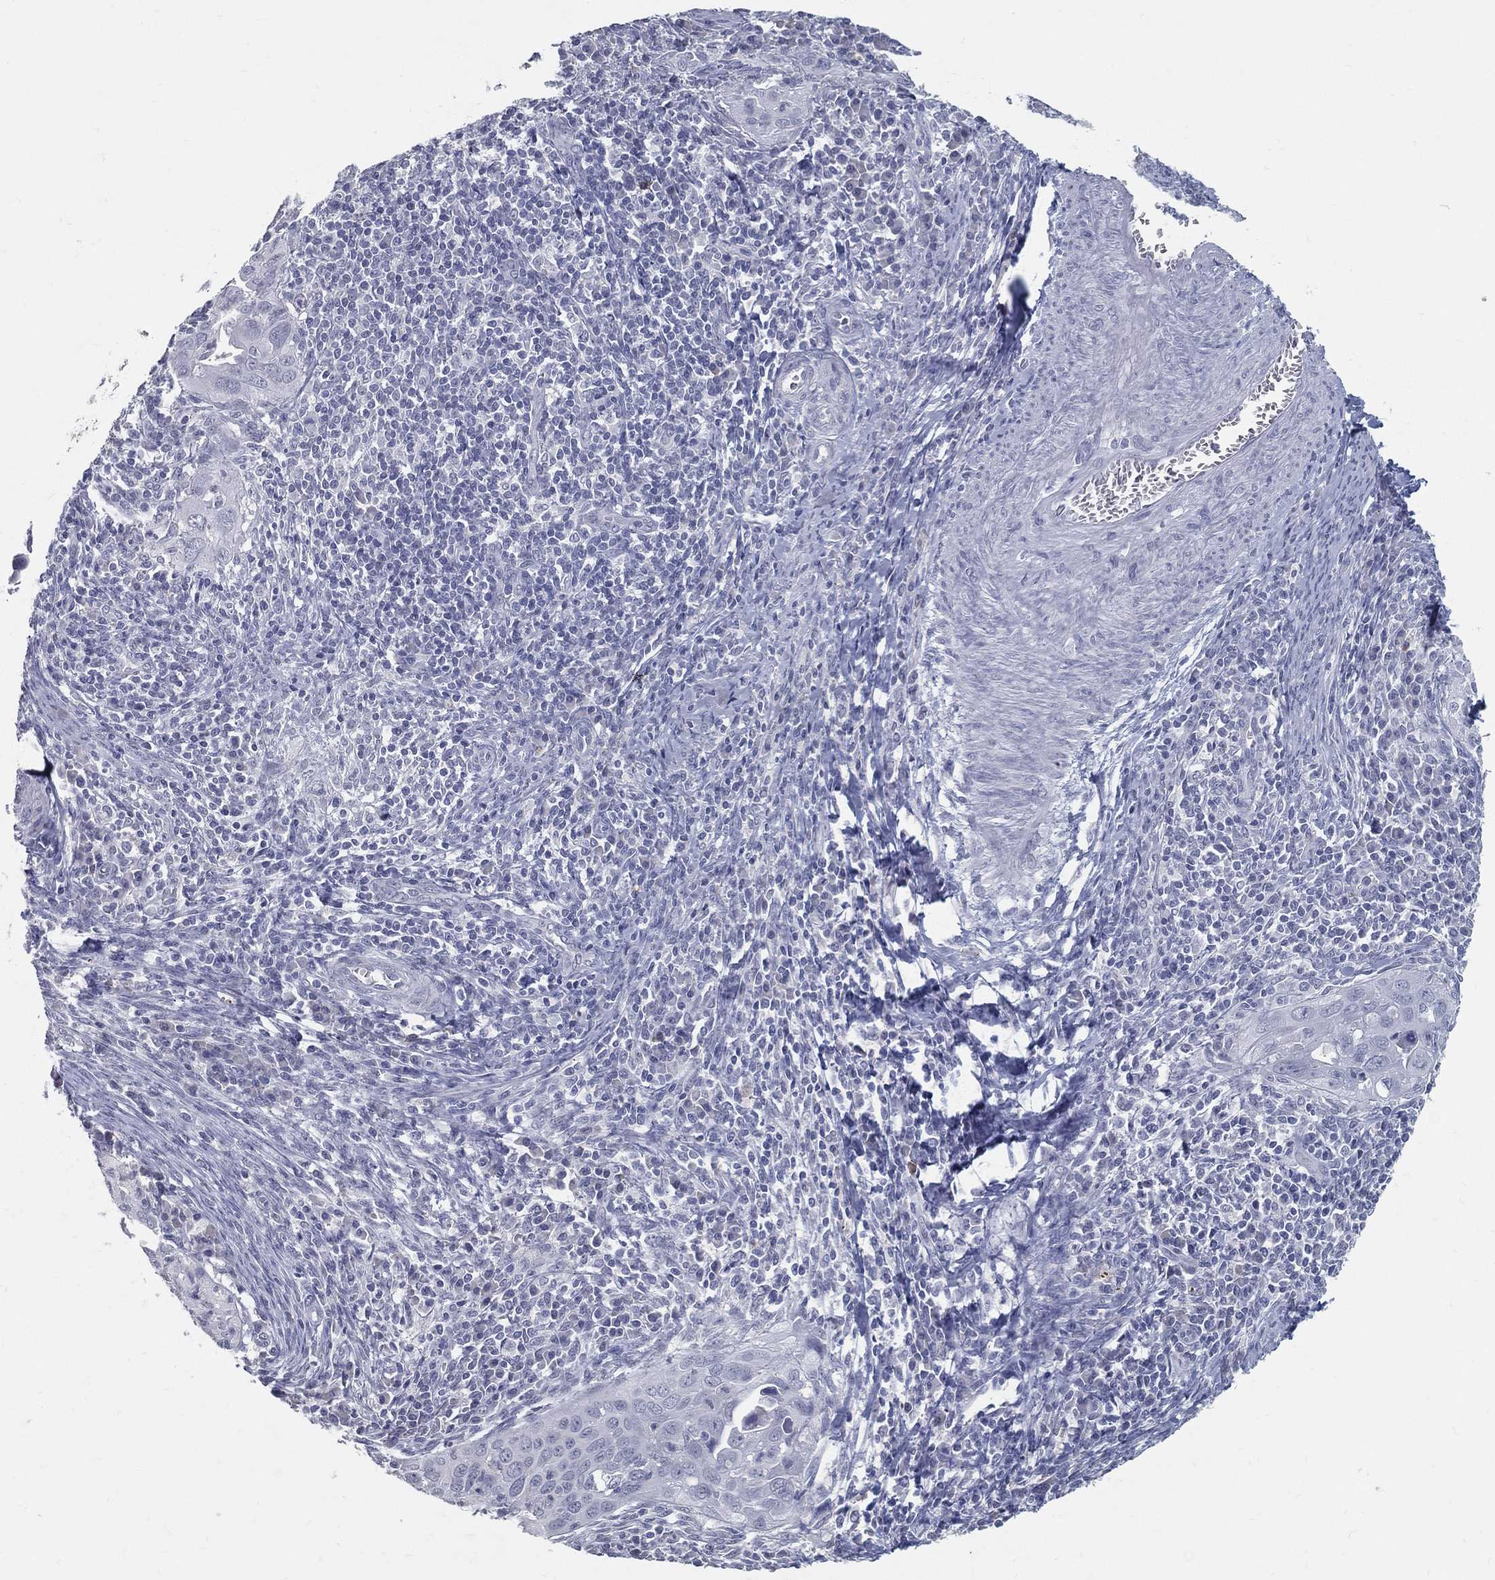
{"staining": {"intensity": "negative", "quantity": "none", "location": "none"}, "tissue": "cervical cancer", "cell_type": "Tumor cells", "image_type": "cancer", "snomed": [{"axis": "morphology", "description": "Squamous cell carcinoma, NOS"}, {"axis": "topography", "description": "Cervix"}], "caption": "Tumor cells are negative for brown protein staining in cervical squamous cell carcinoma.", "gene": "ACE2", "patient": {"sex": "female", "age": 26}}